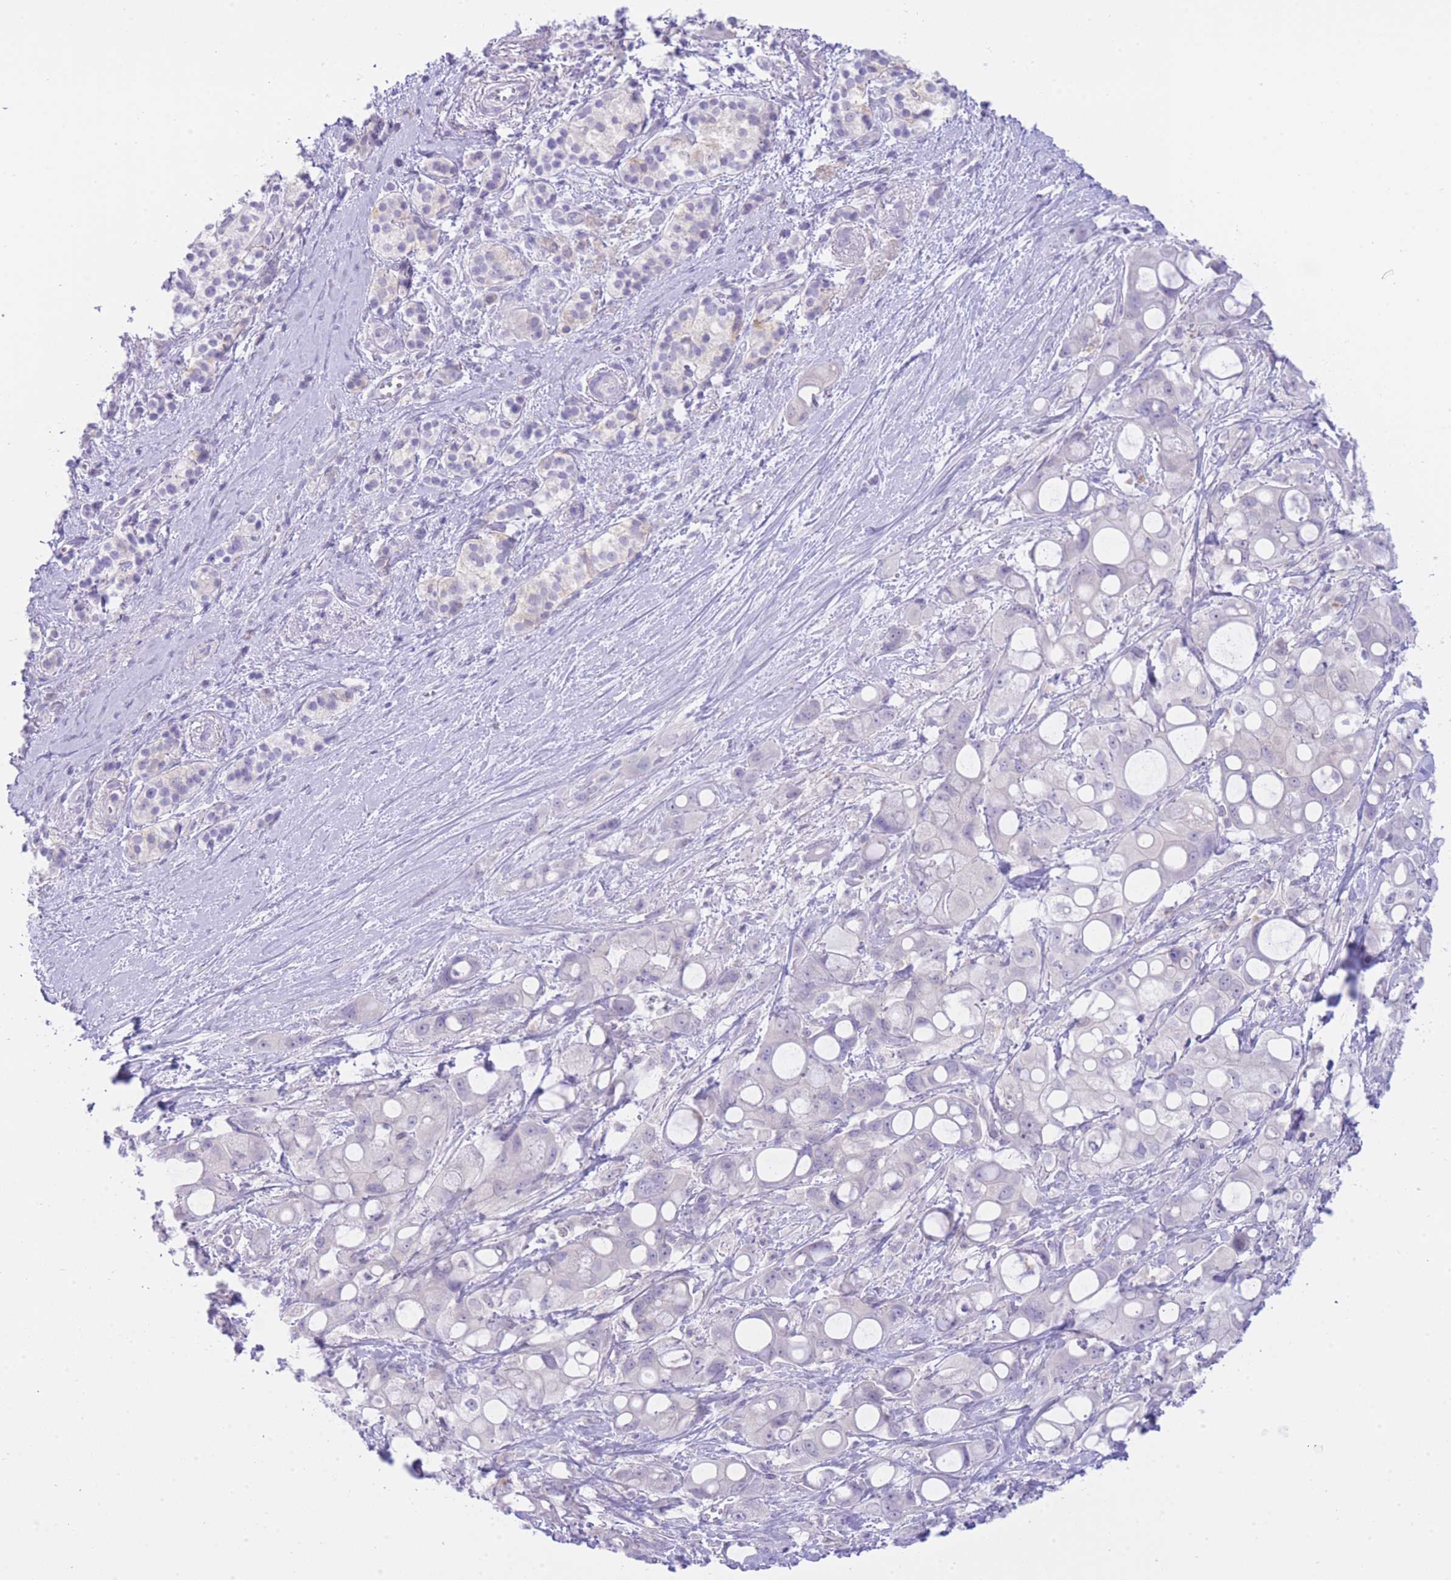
{"staining": {"intensity": "negative", "quantity": "none", "location": "none"}, "tissue": "pancreatic cancer", "cell_type": "Tumor cells", "image_type": "cancer", "snomed": [{"axis": "morphology", "description": "Adenocarcinoma, NOS"}, {"axis": "topography", "description": "Pancreas"}], "caption": "Human pancreatic adenocarcinoma stained for a protein using immunohistochemistry exhibits no staining in tumor cells.", "gene": "ZNF212", "patient": {"sex": "male", "age": 68}}